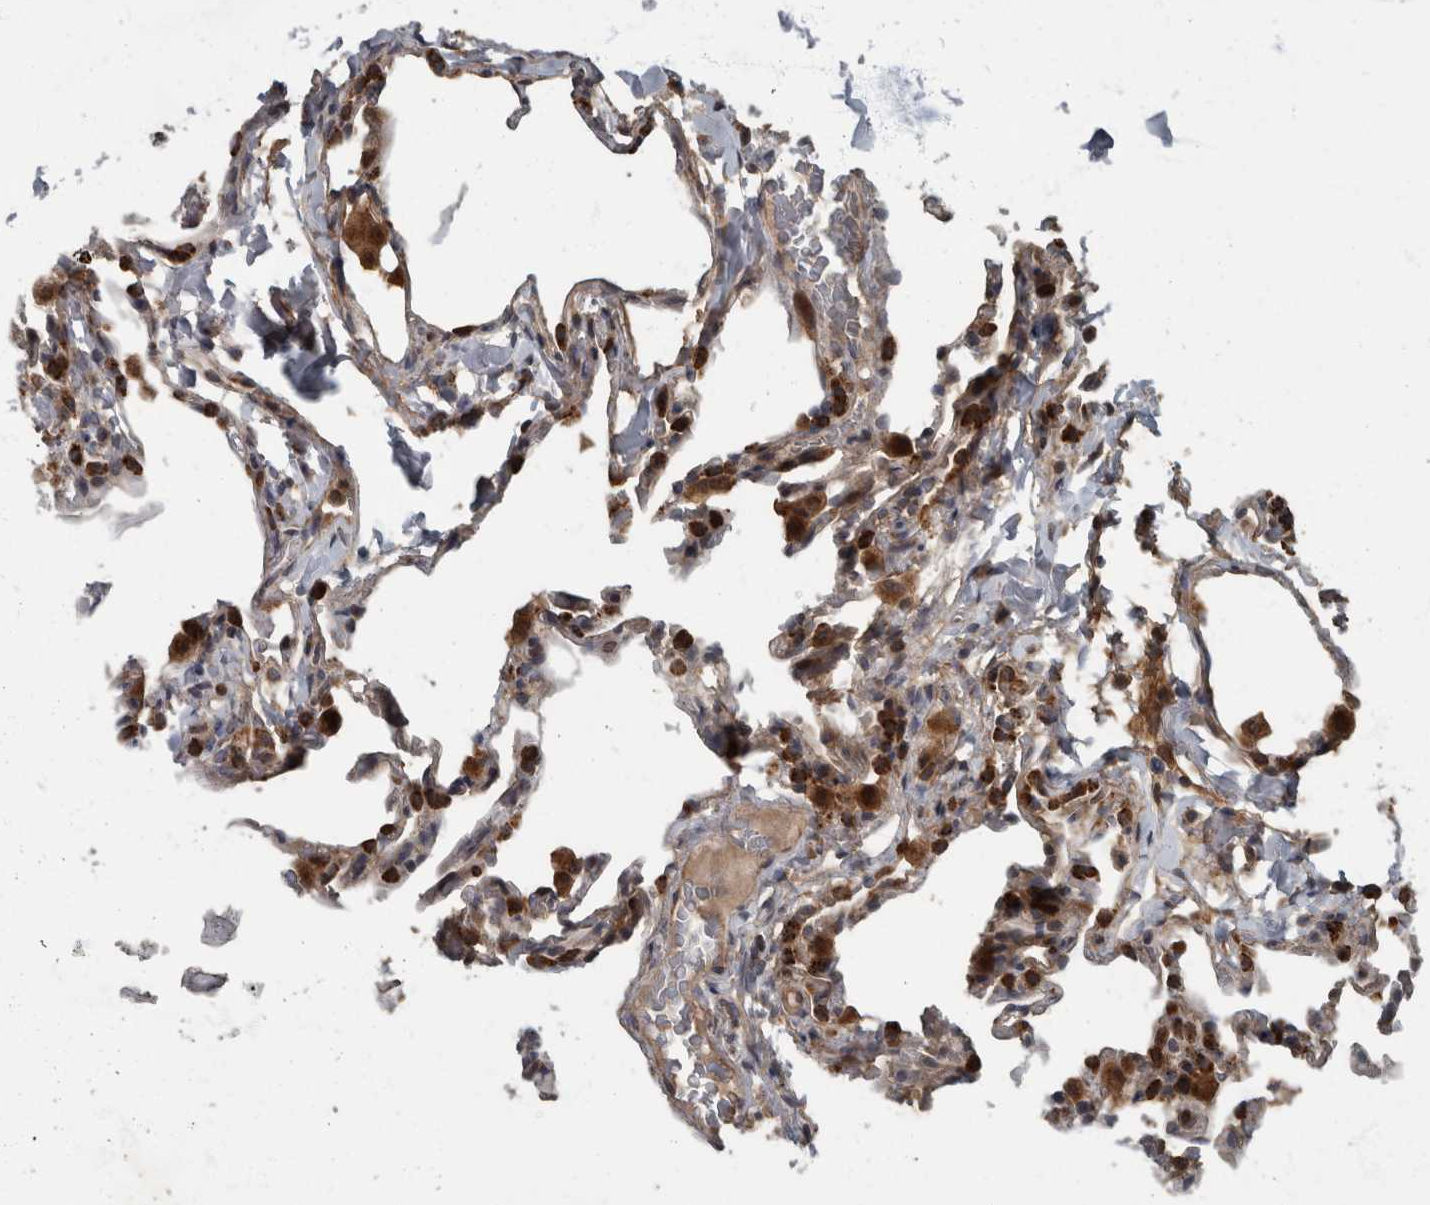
{"staining": {"intensity": "moderate", "quantity": "<25%", "location": "cytoplasmic/membranous"}, "tissue": "lung", "cell_type": "Alveolar cells", "image_type": "normal", "snomed": [{"axis": "morphology", "description": "Normal tissue, NOS"}, {"axis": "topography", "description": "Lung"}], "caption": "Lung stained with immunohistochemistry (IHC) exhibits moderate cytoplasmic/membranous staining in about <25% of alveolar cells. (DAB = brown stain, brightfield microscopy at high magnification).", "gene": "RABGGTB", "patient": {"sex": "male", "age": 20}}